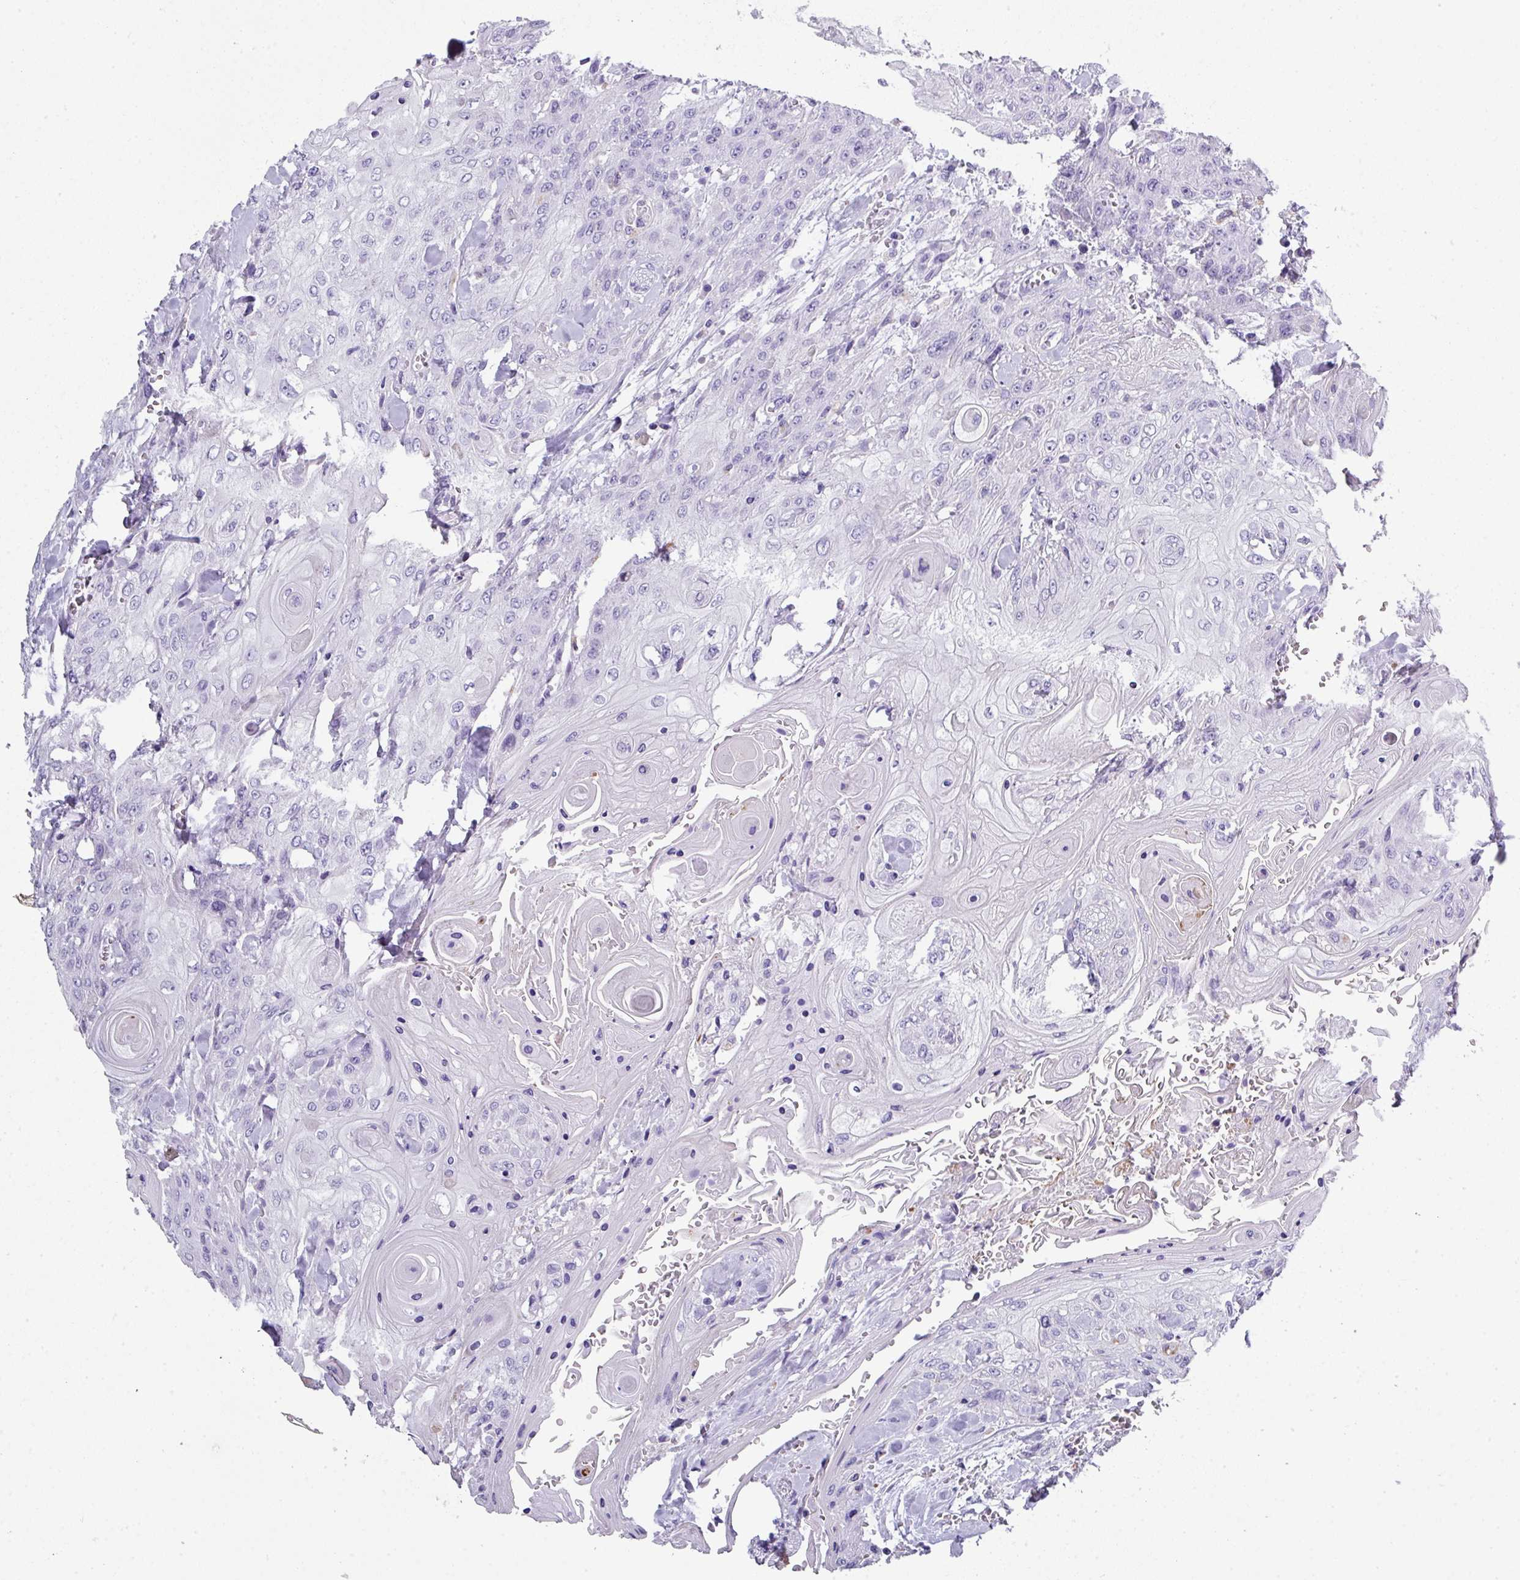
{"staining": {"intensity": "negative", "quantity": "none", "location": "none"}, "tissue": "head and neck cancer", "cell_type": "Tumor cells", "image_type": "cancer", "snomed": [{"axis": "morphology", "description": "Squamous cell carcinoma, NOS"}, {"axis": "topography", "description": "Head-Neck"}], "caption": "Immunohistochemical staining of human head and neck squamous cell carcinoma exhibits no significant expression in tumor cells.", "gene": "ZNF568", "patient": {"sex": "female", "age": 43}}